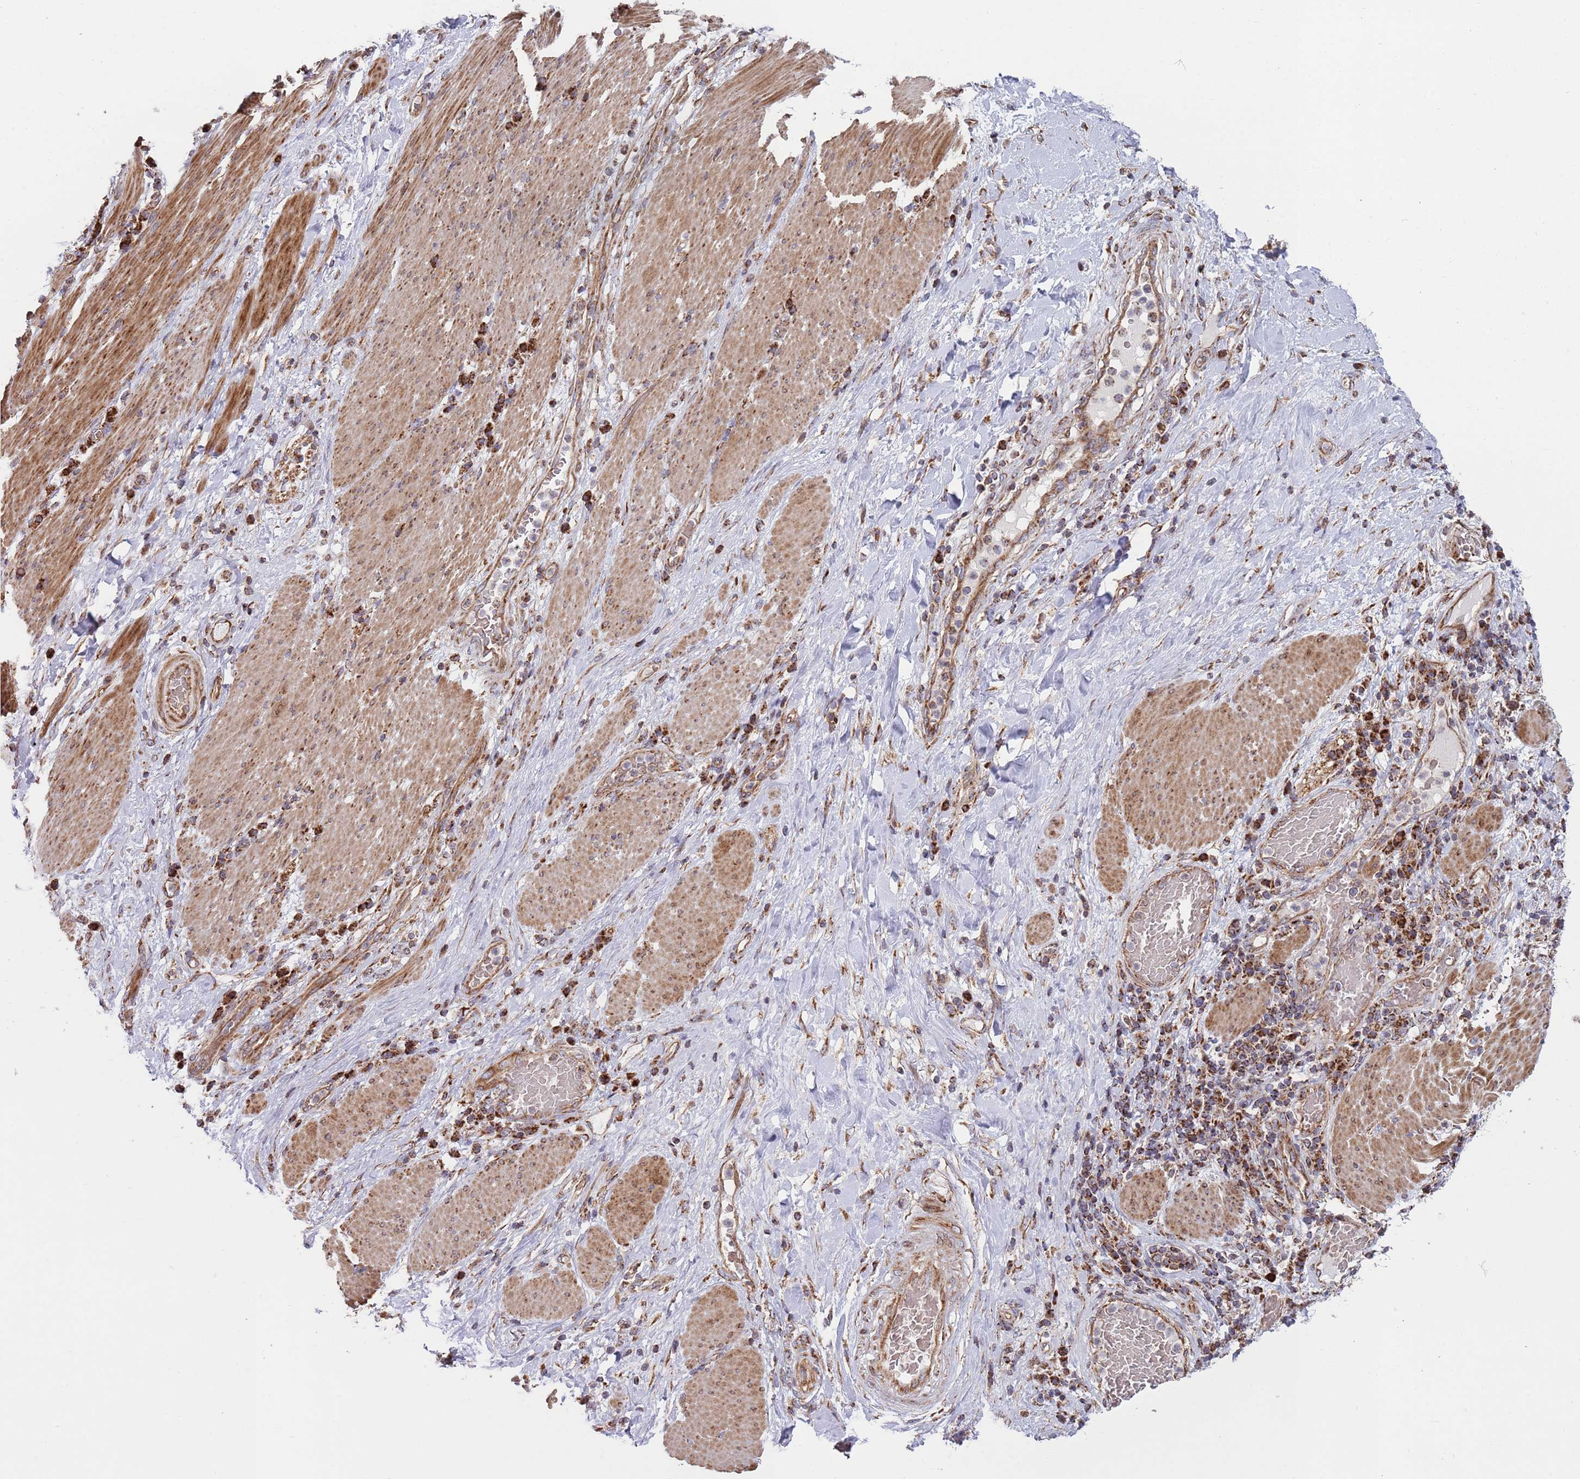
{"staining": {"intensity": "strong", "quantity": ">75%", "location": "cytoplasmic/membranous"}, "tissue": "stomach cancer", "cell_type": "Tumor cells", "image_type": "cancer", "snomed": [{"axis": "morphology", "description": "Normal tissue, NOS"}, {"axis": "morphology", "description": "Adenocarcinoma, NOS"}, {"axis": "topography", "description": "Stomach"}], "caption": "High-power microscopy captured an immunohistochemistry micrograph of stomach cancer (adenocarcinoma), revealing strong cytoplasmic/membranous staining in about >75% of tumor cells. The protein of interest is shown in brown color, while the nuclei are stained blue.", "gene": "ATP5PD", "patient": {"sex": "female", "age": 64}}